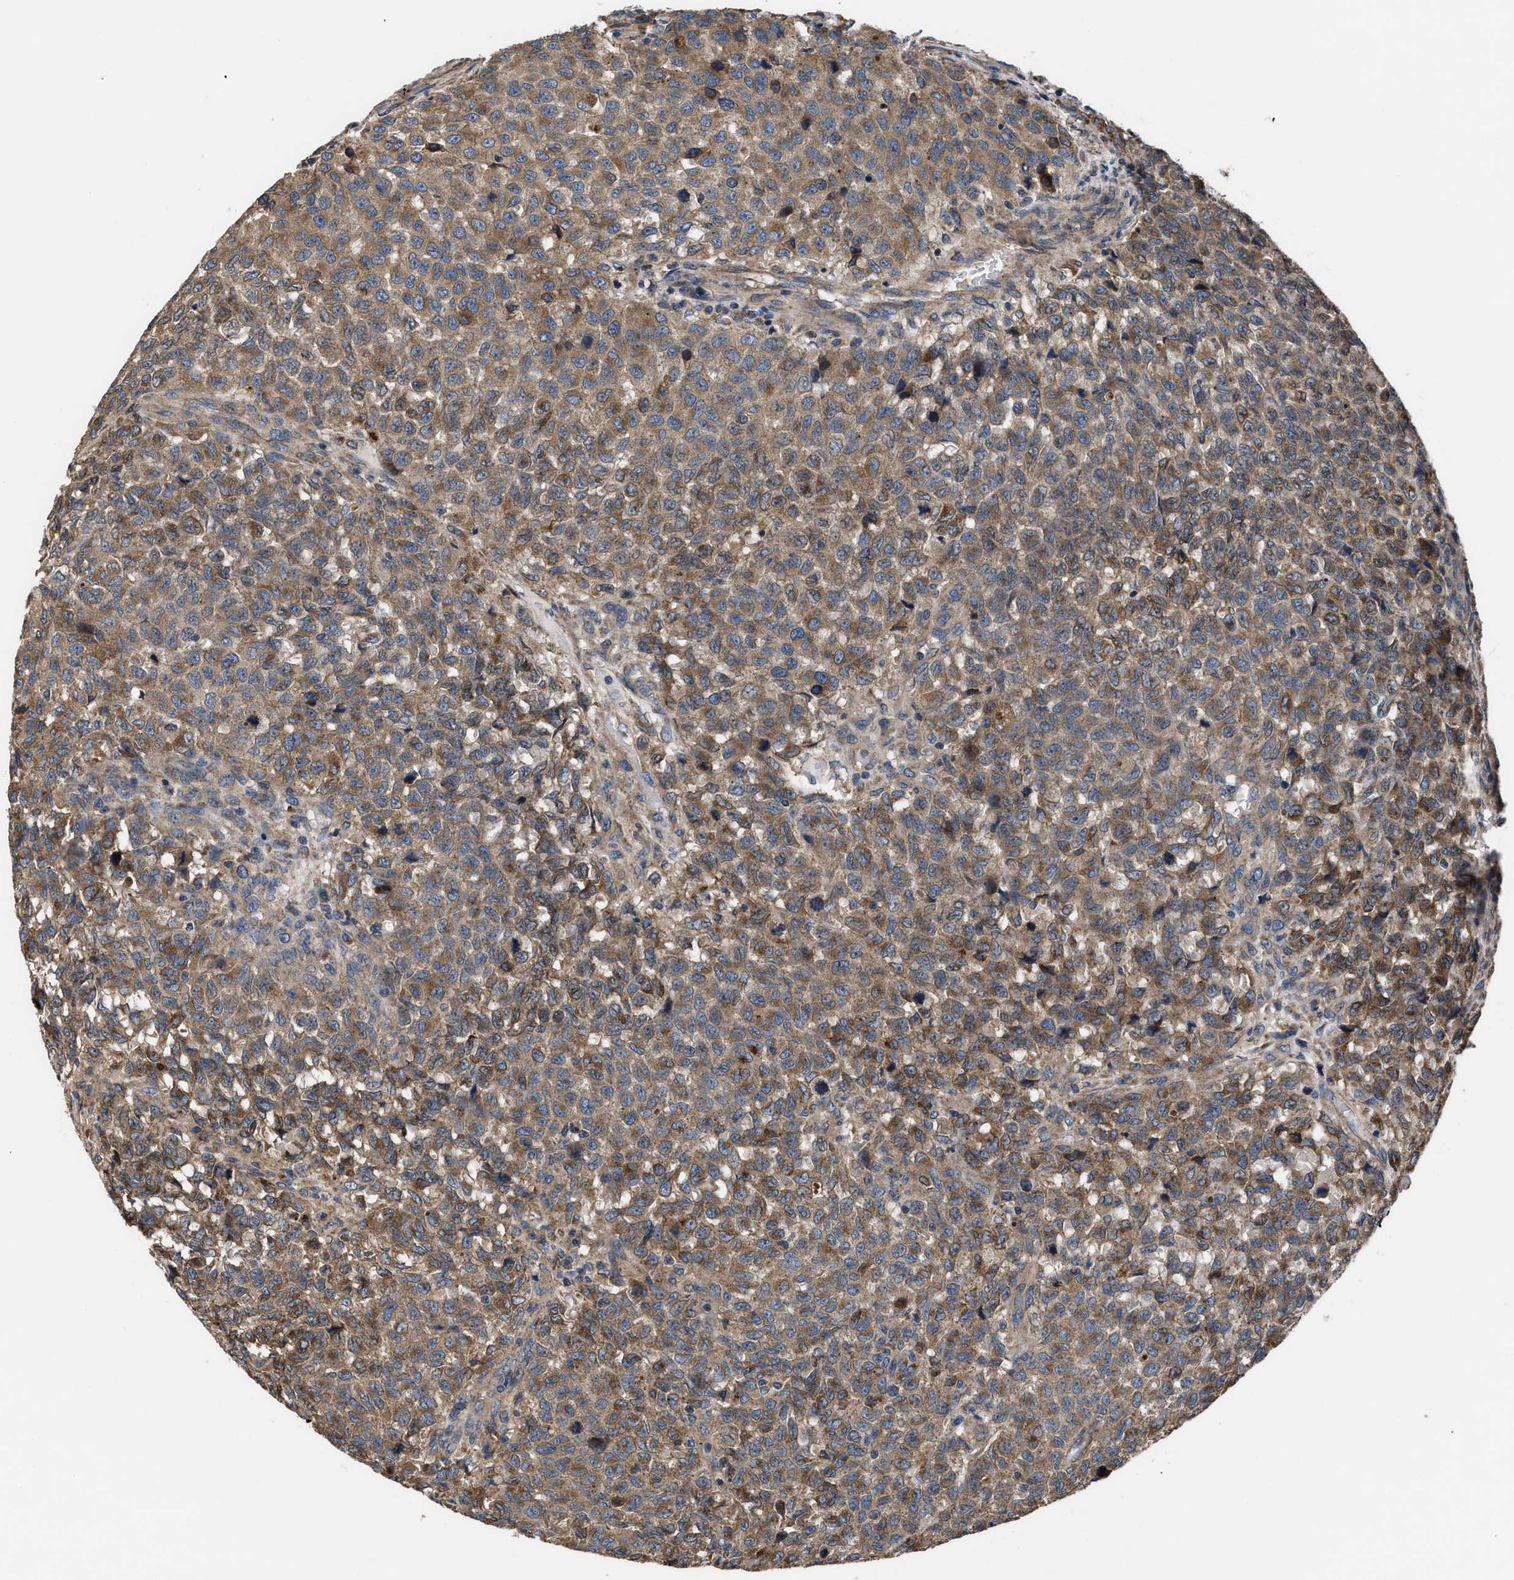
{"staining": {"intensity": "moderate", "quantity": ">75%", "location": "cytoplasmic/membranous"}, "tissue": "testis cancer", "cell_type": "Tumor cells", "image_type": "cancer", "snomed": [{"axis": "morphology", "description": "Seminoma, NOS"}, {"axis": "topography", "description": "Testis"}], "caption": "About >75% of tumor cells in human testis cancer (seminoma) reveal moderate cytoplasmic/membranous protein expression as visualized by brown immunohistochemical staining.", "gene": "CEP128", "patient": {"sex": "male", "age": 59}}